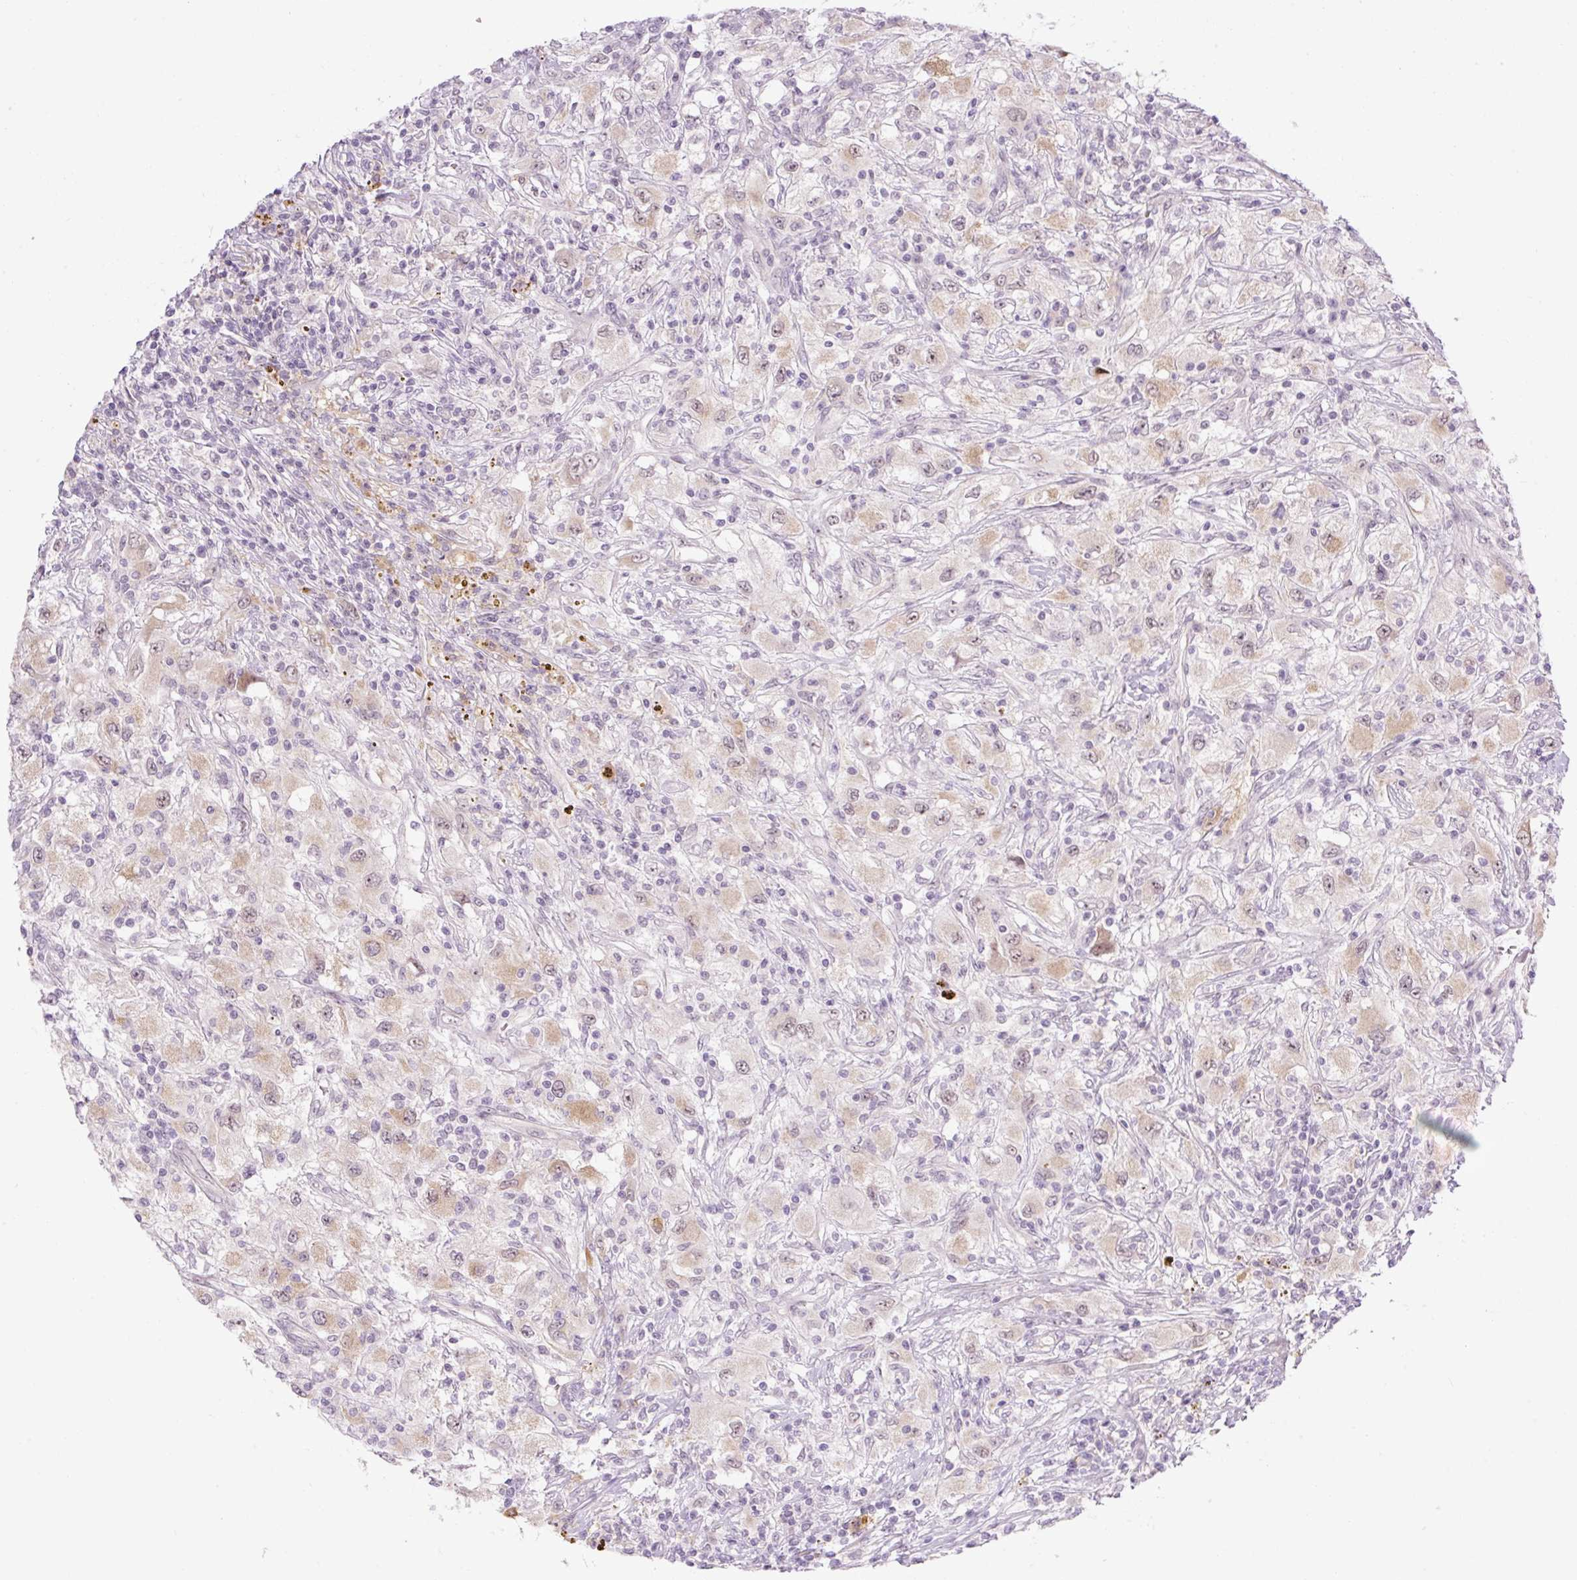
{"staining": {"intensity": "weak", "quantity": "25%-75%", "location": "cytoplasmic/membranous,nuclear"}, "tissue": "renal cancer", "cell_type": "Tumor cells", "image_type": "cancer", "snomed": [{"axis": "morphology", "description": "Adenocarcinoma, NOS"}, {"axis": "topography", "description": "Kidney"}], "caption": "Weak cytoplasmic/membranous and nuclear expression is seen in about 25%-75% of tumor cells in adenocarcinoma (renal). (Brightfield microscopy of DAB IHC at high magnification).", "gene": "ICE1", "patient": {"sex": "female", "age": 67}}